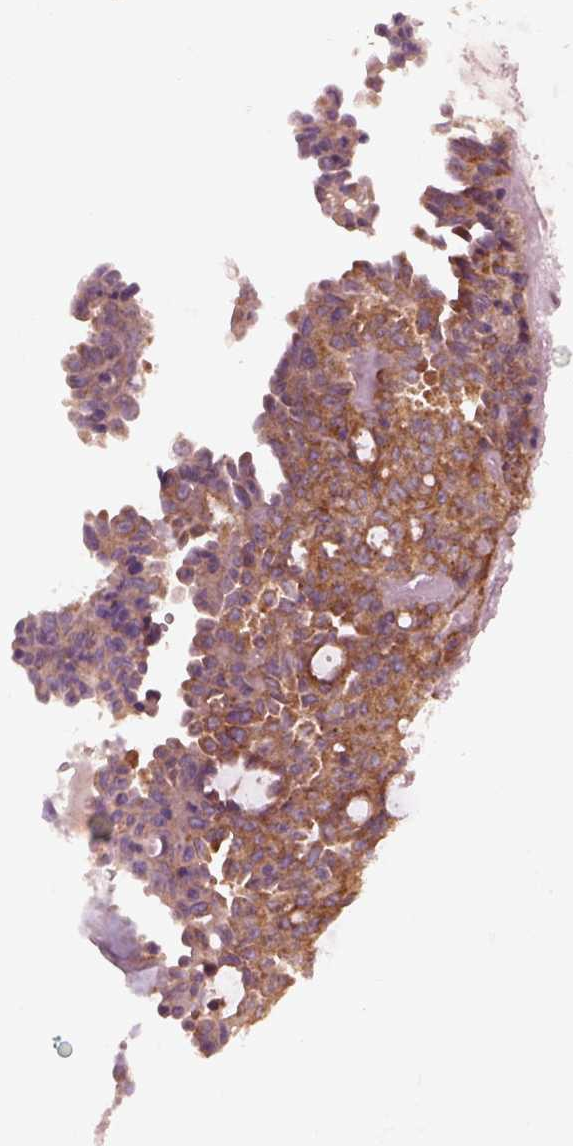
{"staining": {"intensity": "strong", "quantity": ">75%", "location": "cytoplasmic/membranous"}, "tissue": "ovarian cancer", "cell_type": "Tumor cells", "image_type": "cancer", "snomed": [{"axis": "morphology", "description": "Cystadenocarcinoma, serous, NOS"}, {"axis": "topography", "description": "Ovary"}], "caption": "Ovarian cancer stained with a brown dye shows strong cytoplasmic/membranous positive expression in about >75% of tumor cells.", "gene": "TUBG1", "patient": {"sex": "female", "age": 71}}